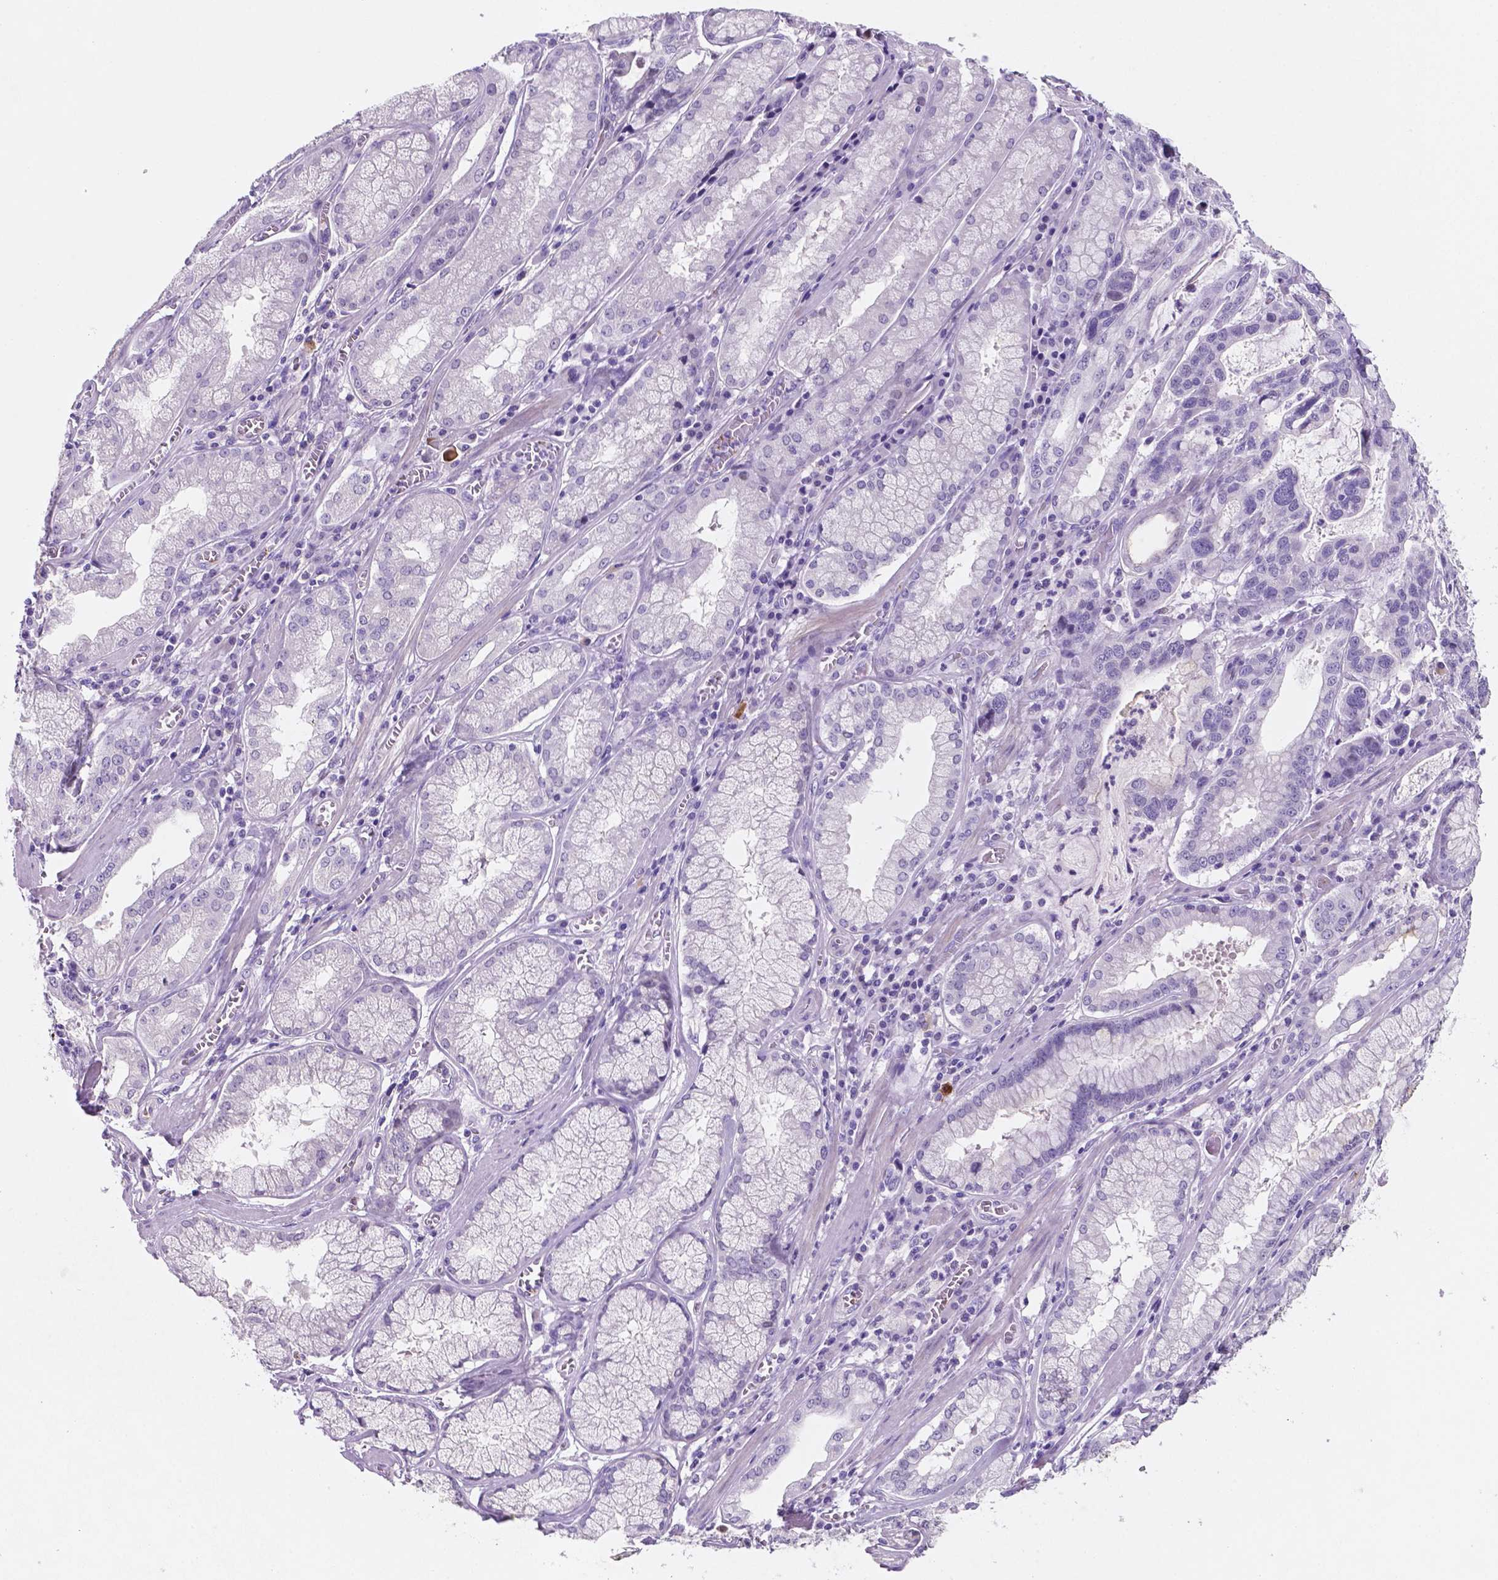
{"staining": {"intensity": "negative", "quantity": "none", "location": "none"}, "tissue": "stomach cancer", "cell_type": "Tumor cells", "image_type": "cancer", "snomed": [{"axis": "morphology", "description": "Adenocarcinoma, NOS"}, {"axis": "topography", "description": "Stomach, lower"}], "caption": "An image of stomach adenocarcinoma stained for a protein shows no brown staining in tumor cells. The staining was performed using DAB (3,3'-diaminobenzidine) to visualize the protein expression in brown, while the nuclei were stained in blue with hematoxylin (Magnification: 20x).", "gene": "EBLN2", "patient": {"sex": "female", "age": 76}}